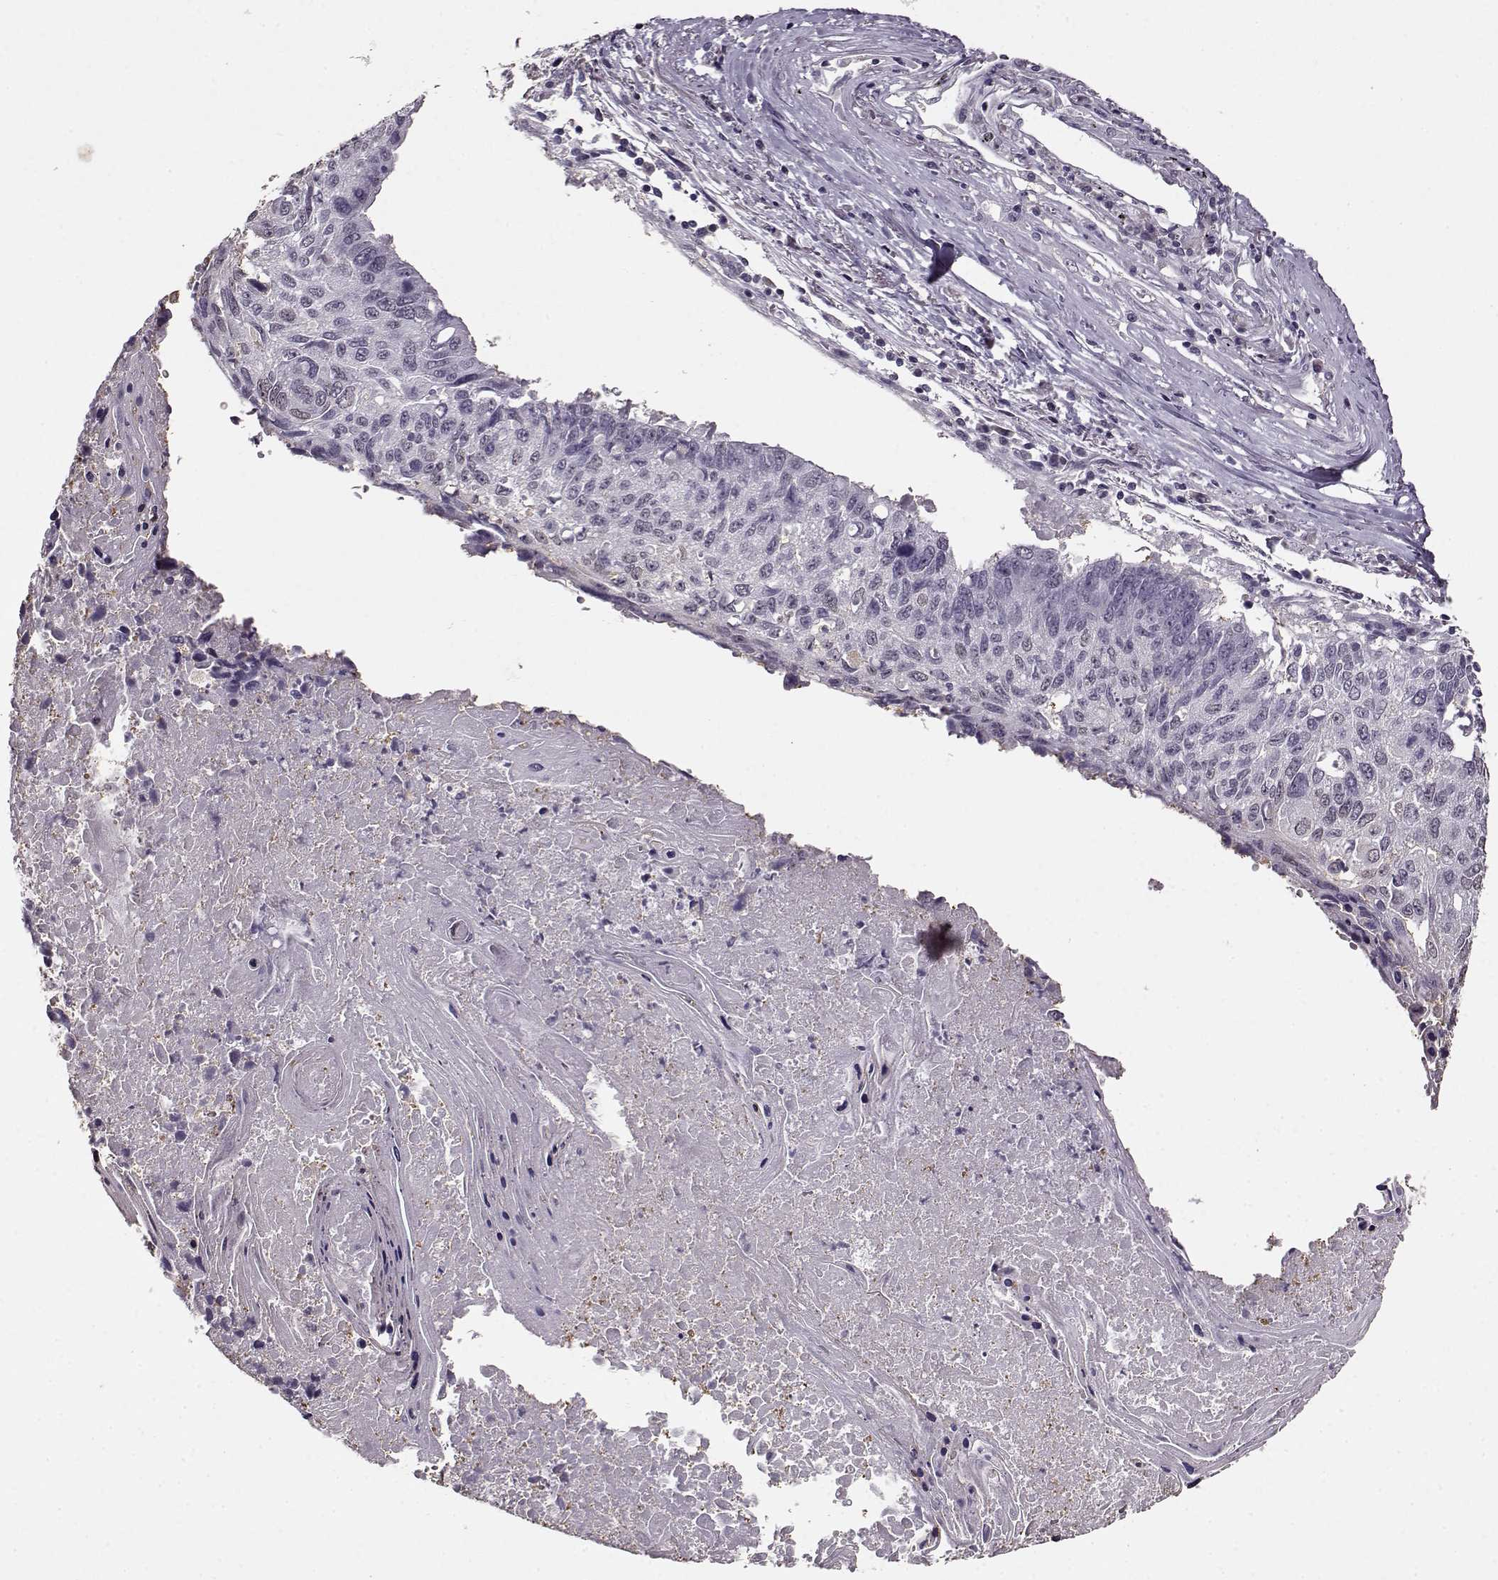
{"staining": {"intensity": "negative", "quantity": "none", "location": "none"}, "tissue": "lung cancer", "cell_type": "Tumor cells", "image_type": "cancer", "snomed": [{"axis": "morphology", "description": "Squamous cell carcinoma, NOS"}, {"axis": "topography", "description": "Lung"}], "caption": "There is no significant staining in tumor cells of lung squamous cell carcinoma.", "gene": "RP1L1", "patient": {"sex": "male", "age": 73}}